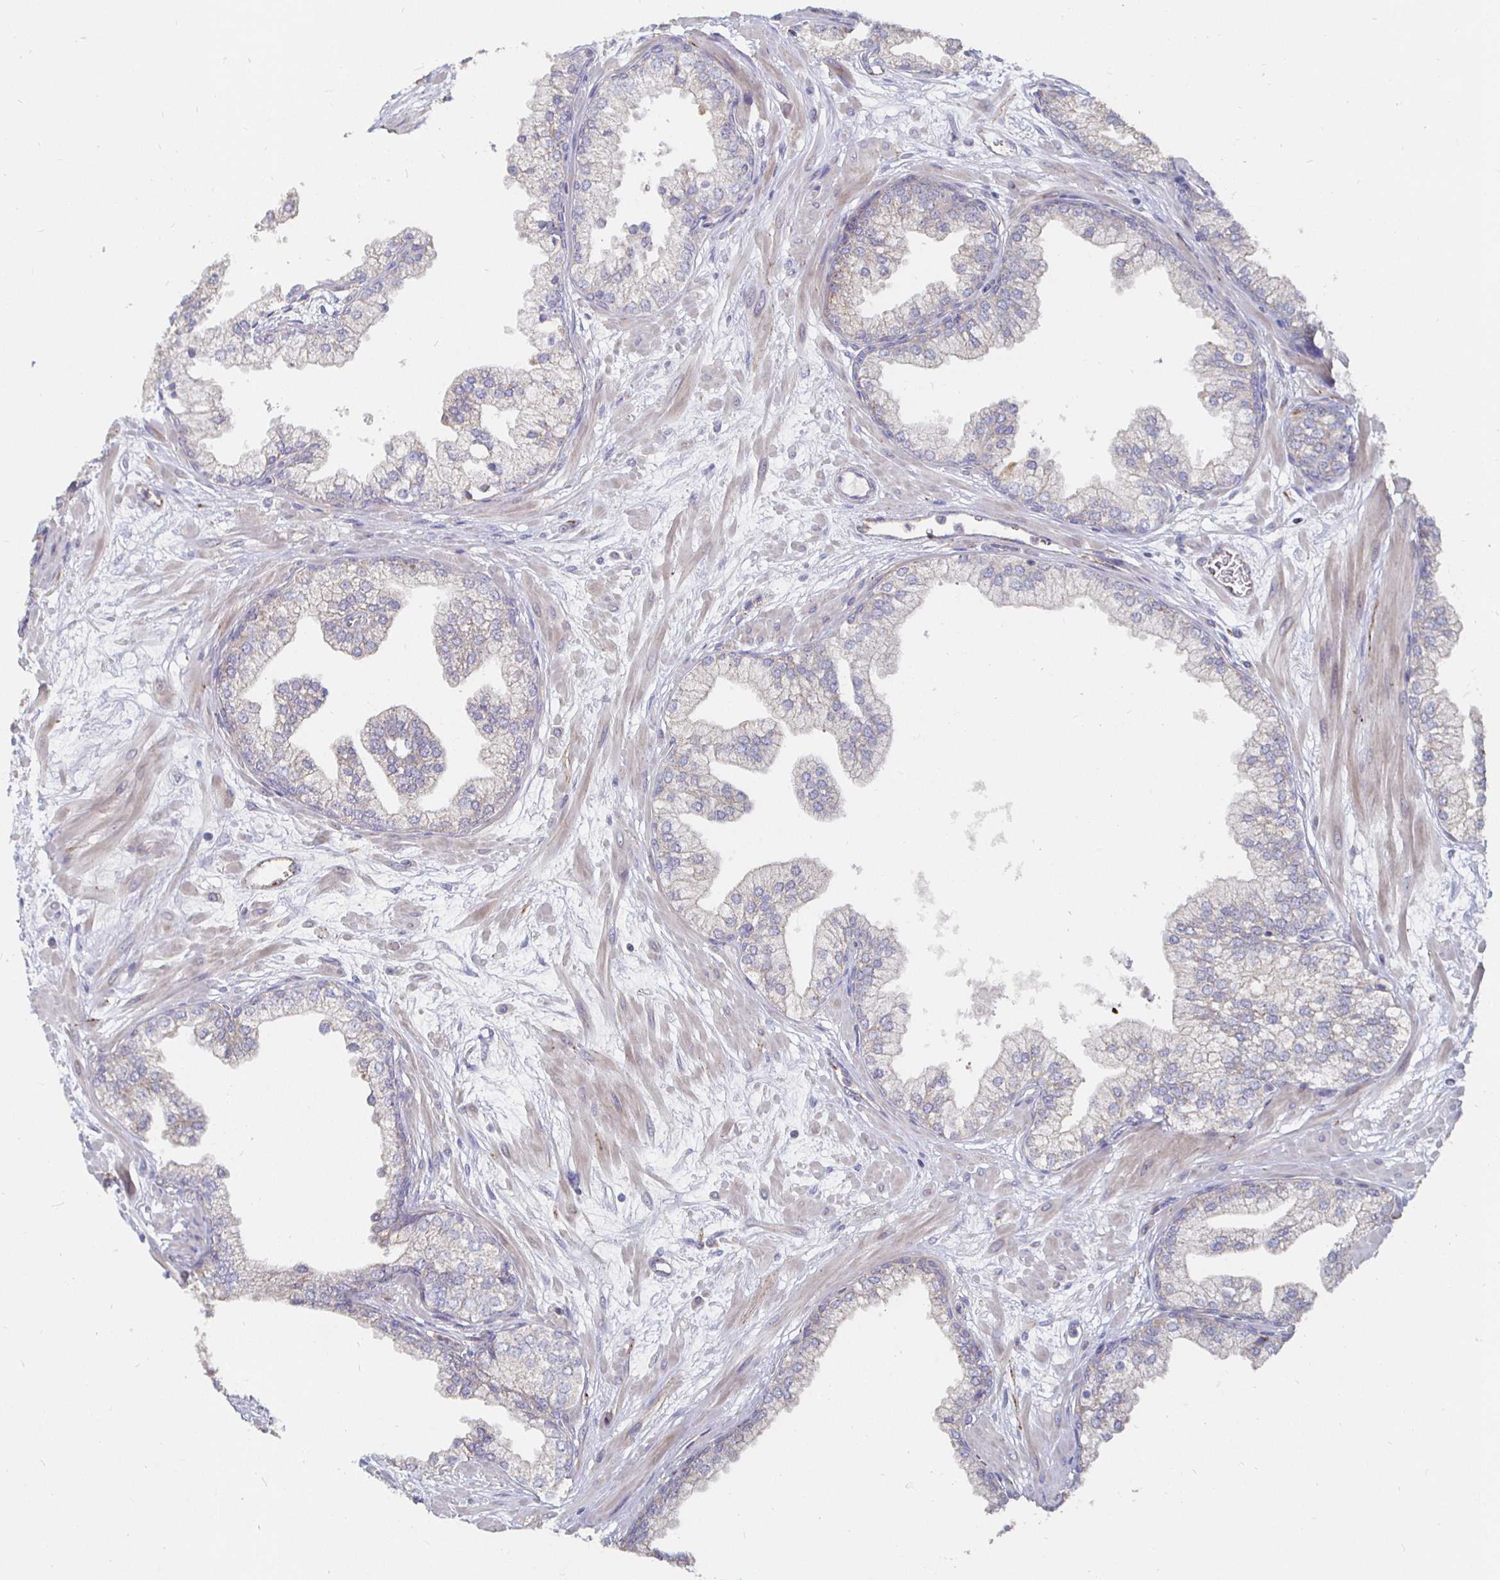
{"staining": {"intensity": "weak", "quantity": "25%-75%", "location": "cytoplasmic/membranous"}, "tissue": "prostate", "cell_type": "Glandular cells", "image_type": "normal", "snomed": [{"axis": "morphology", "description": "Normal tissue, NOS"}, {"axis": "topography", "description": "Prostate"}, {"axis": "topography", "description": "Peripheral nerve tissue"}], "caption": "Protein expression analysis of unremarkable prostate demonstrates weak cytoplasmic/membranous staining in about 25%-75% of glandular cells.", "gene": "NRSN1", "patient": {"sex": "male", "age": 61}}